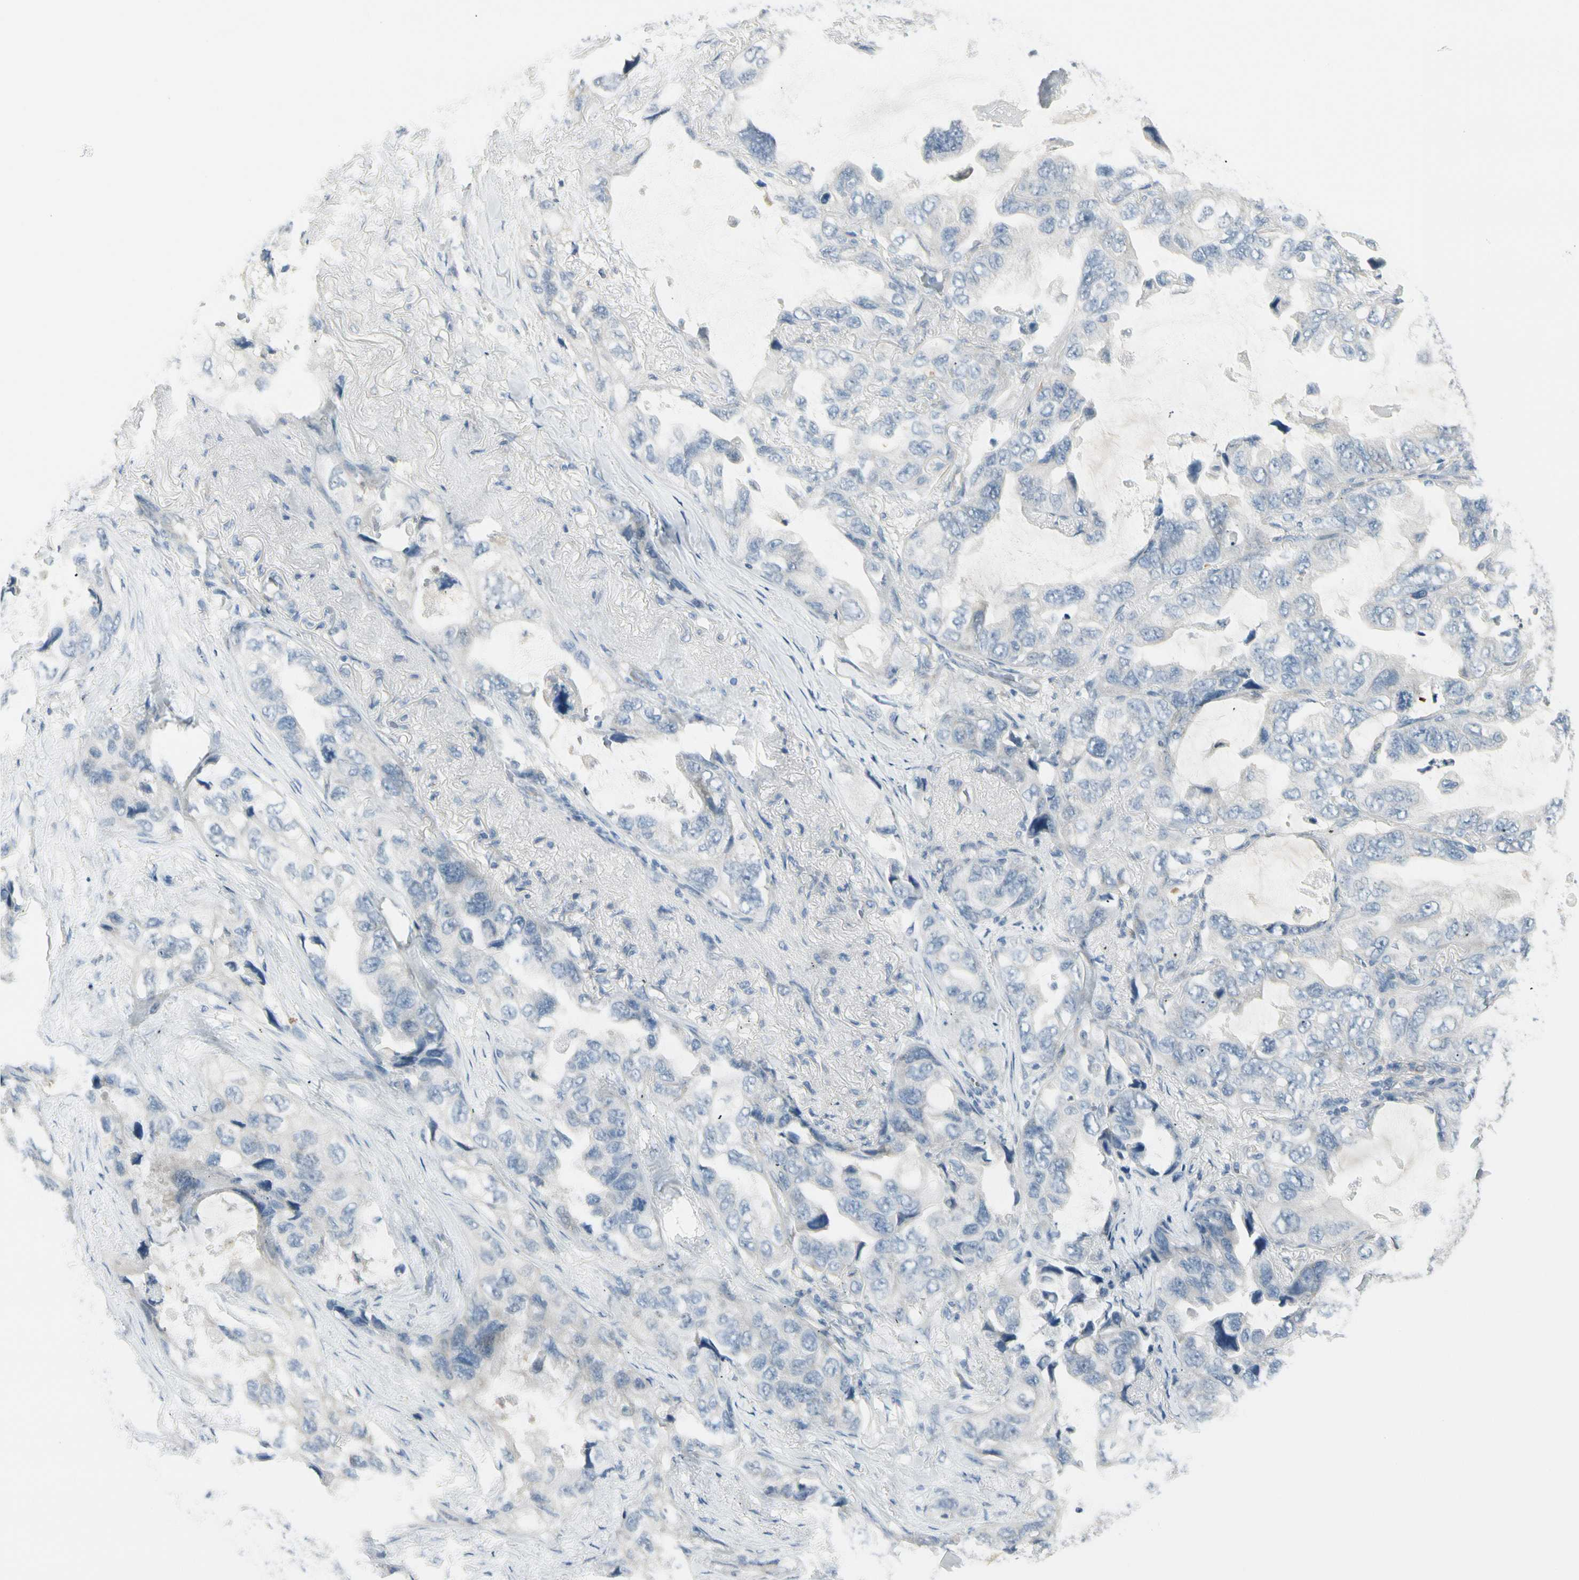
{"staining": {"intensity": "negative", "quantity": "none", "location": "none"}, "tissue": "lung cancer", "cell_type": "Tumor cells", "image_type": "cancer", "snomed": [{"axis": "morphology", "description": "Squamous cell carcinoma, NOS"}, {"axis": "topography", "description": "Lung"}], "caption": "An image of lung cancer stained for a protein demonstrates no brown staining in tumor cells.", "gene": "CYP2E1", "patient": {"sex": "female", "age": 73}}